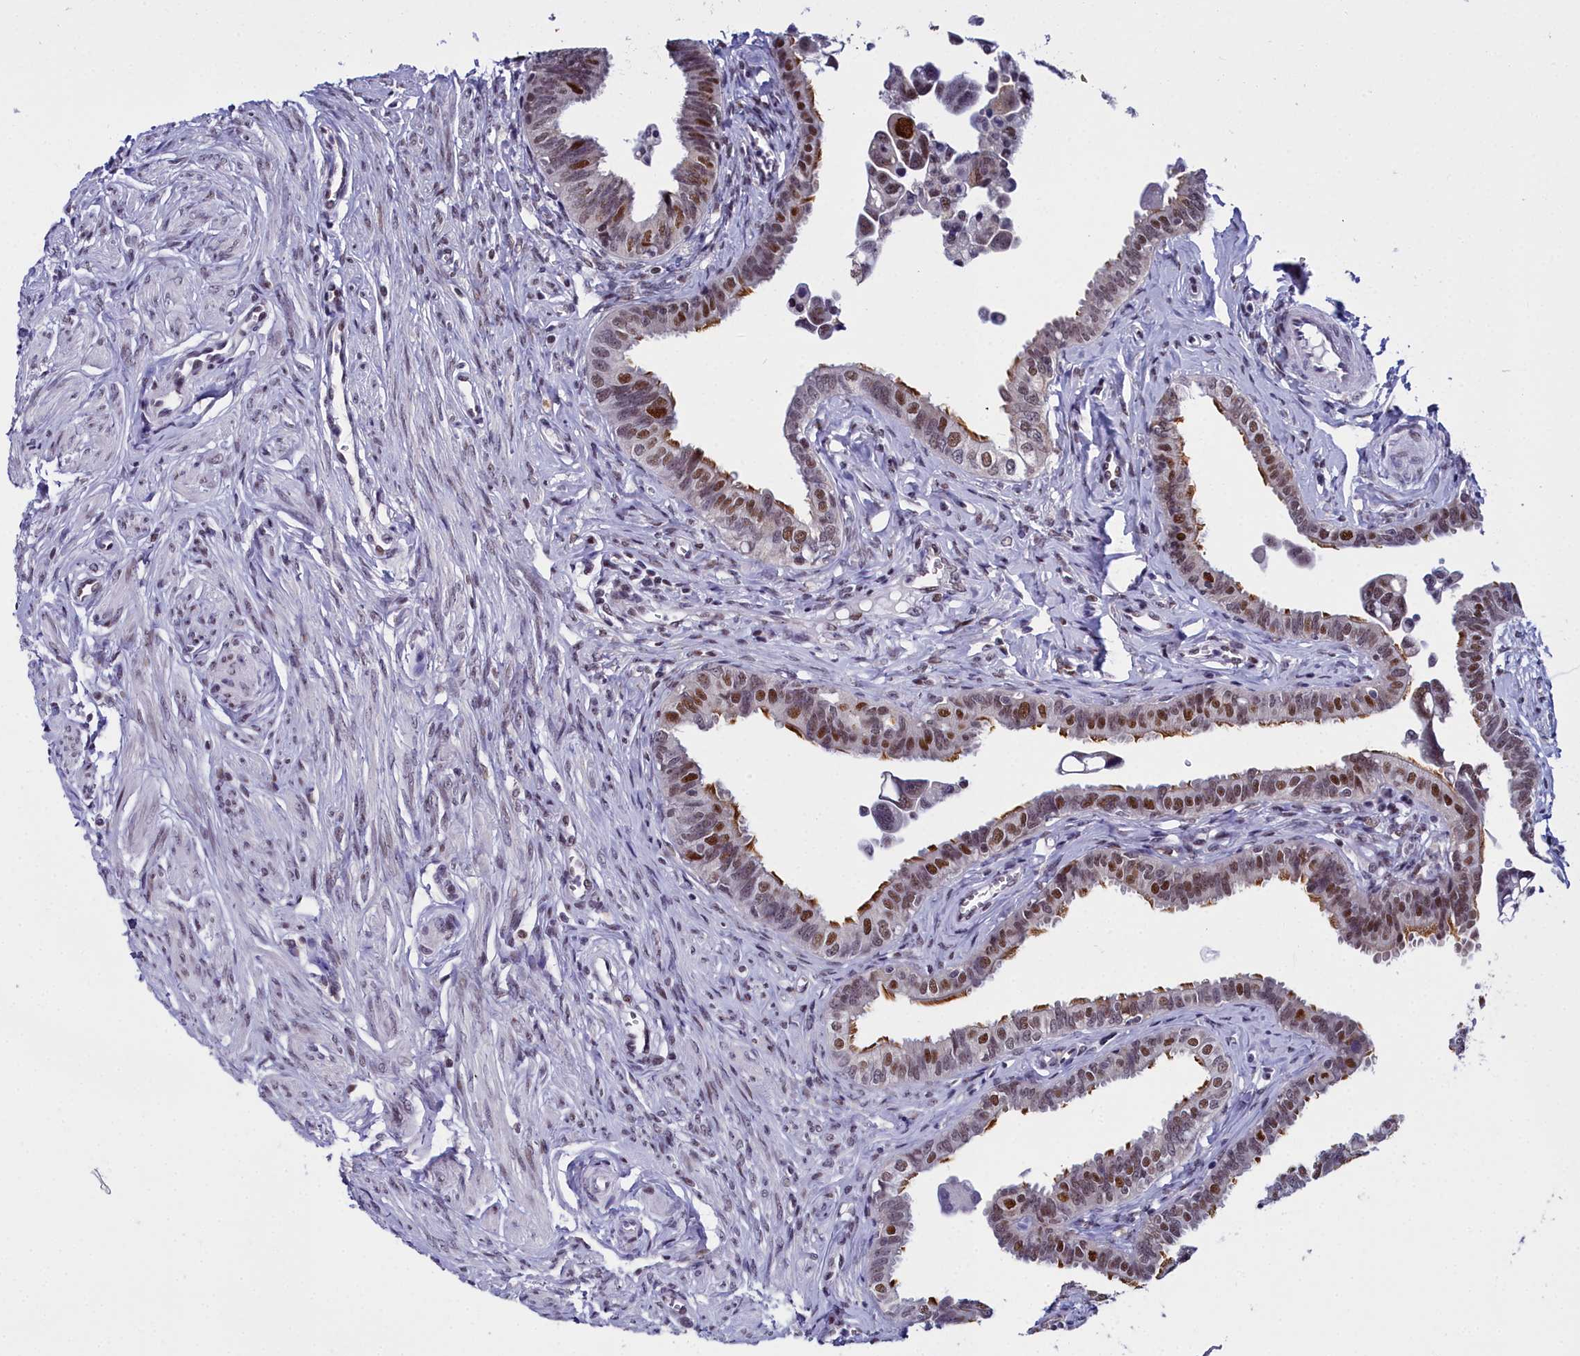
{"staining": {"intensity": "strong", "quantity": ">75%", "location": "cytoplasmic/membranous,nuclear"}, "tissue": "fallopian tube", "cell_type": "Glandular cells", "image_type": "normal", "snomed": [{"axis": "morphology", "description": "Normal tissue, NOS"}, {"axis": "morphology", "description": "Carcinoma, NOS"}, {"axis": "topography", "description": "Fallopian tube"}, {"axis": "topography", "description": "Ovary"}], "caption": "High-magnification brightfield microscopy of benign fallopian tube stained with DAB (brown) and counterstained with hematoxylin (blue). glandular cells exhibit strong cytoplasmic/membranous,nuclear positivity is present in about>75% of cells. (DAB = brown stain, brightfield microscopy at high magnification).", "gene": "CCDC97", "patient": {"sex": "female", "age": 59}}